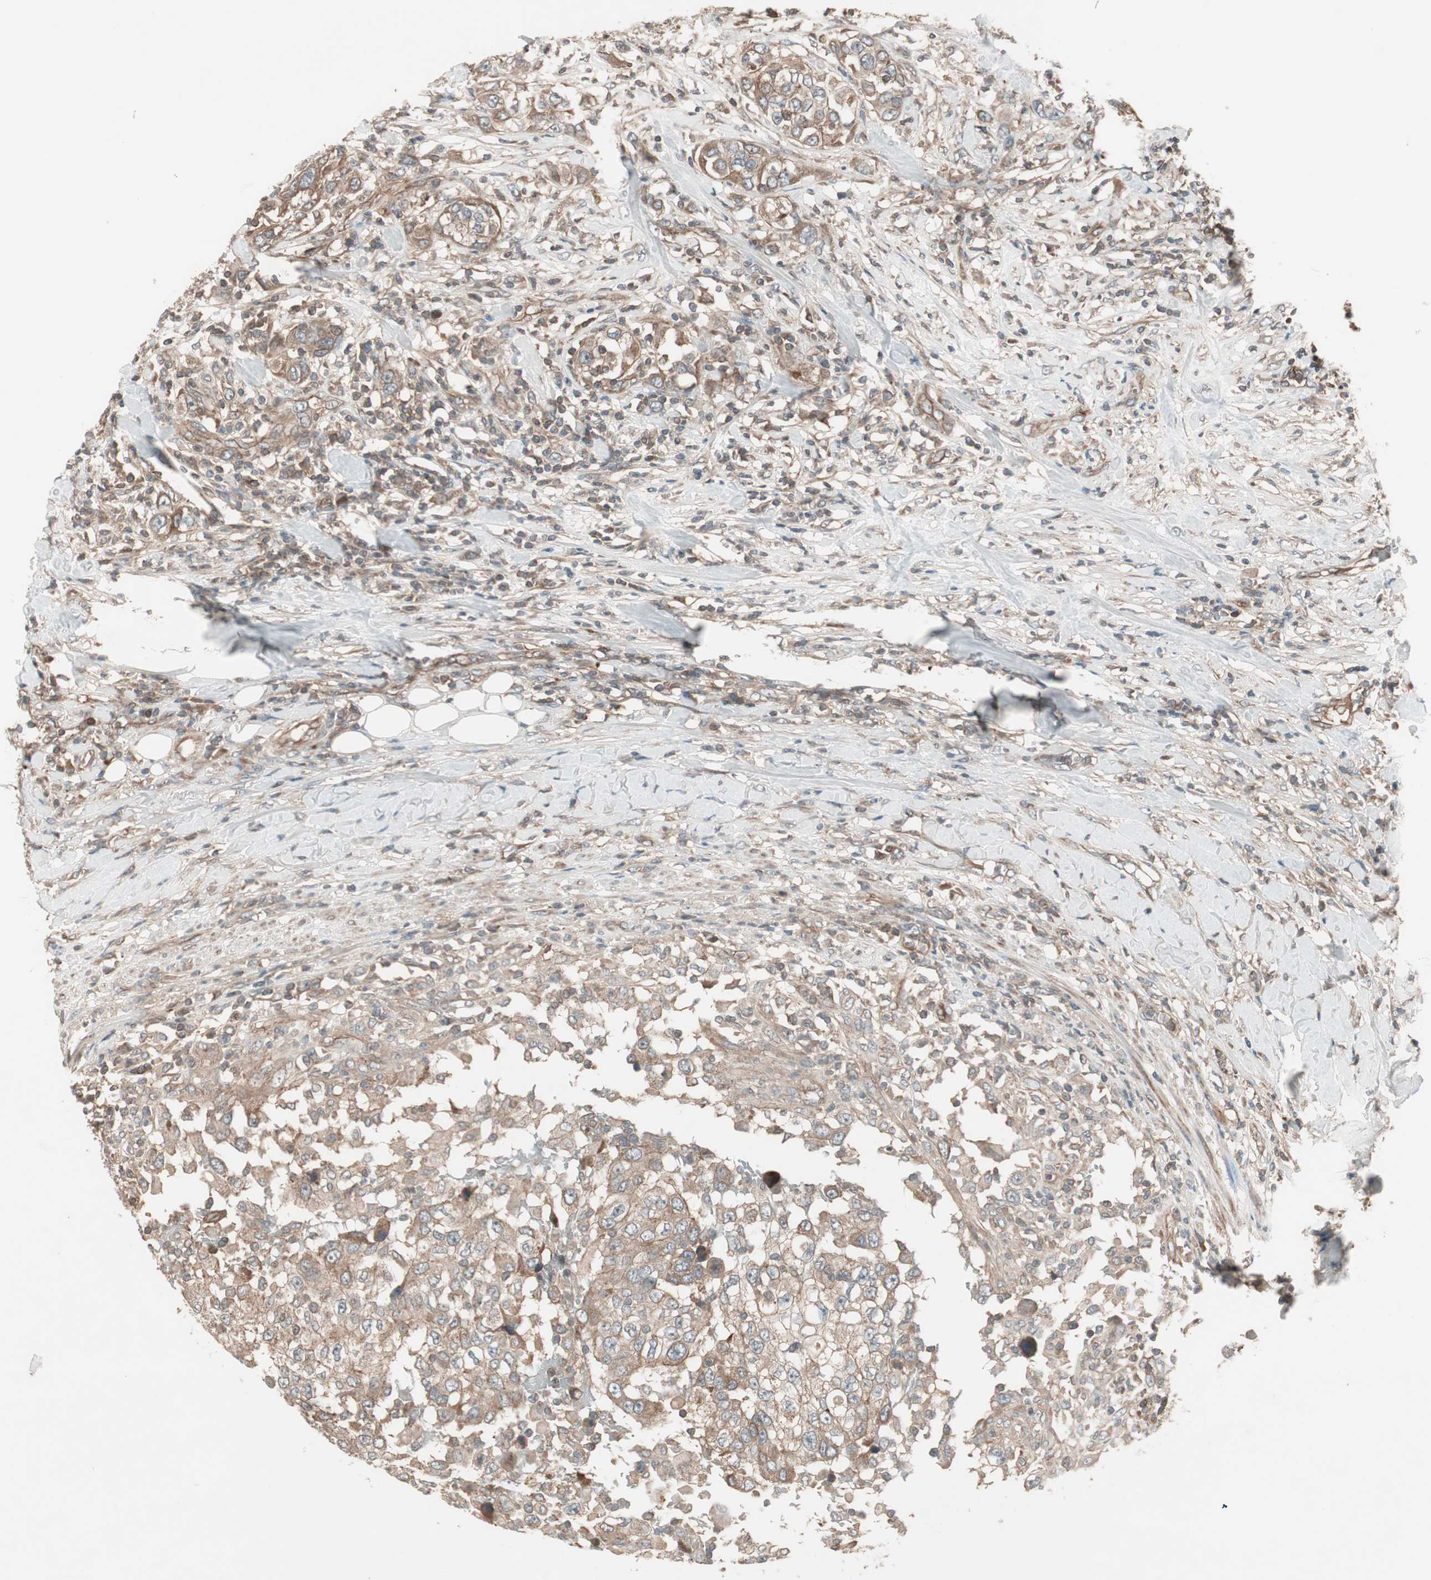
{"staining": {"intensity": "moderate", "quantity": ">75%", "location": "cytoplasmic/membranous"}, "tissue": "urothelial cancer", "cell_type": "Tumor cells", "image_type": "cancer", "snomed": [{"axis": "morphology", "description": "Urothelial carcinoma, High grade"}, {"axis": "topography", "description": "Urinary bladder"}], "caption": "Urothelial cancer stained for a protein (brown) exhibits moderate cytoplasmic/membranous positive expression in about >75% of tumor cells.", "gene": "TFPI", "patient": {"sex": "female", "age": 80}}